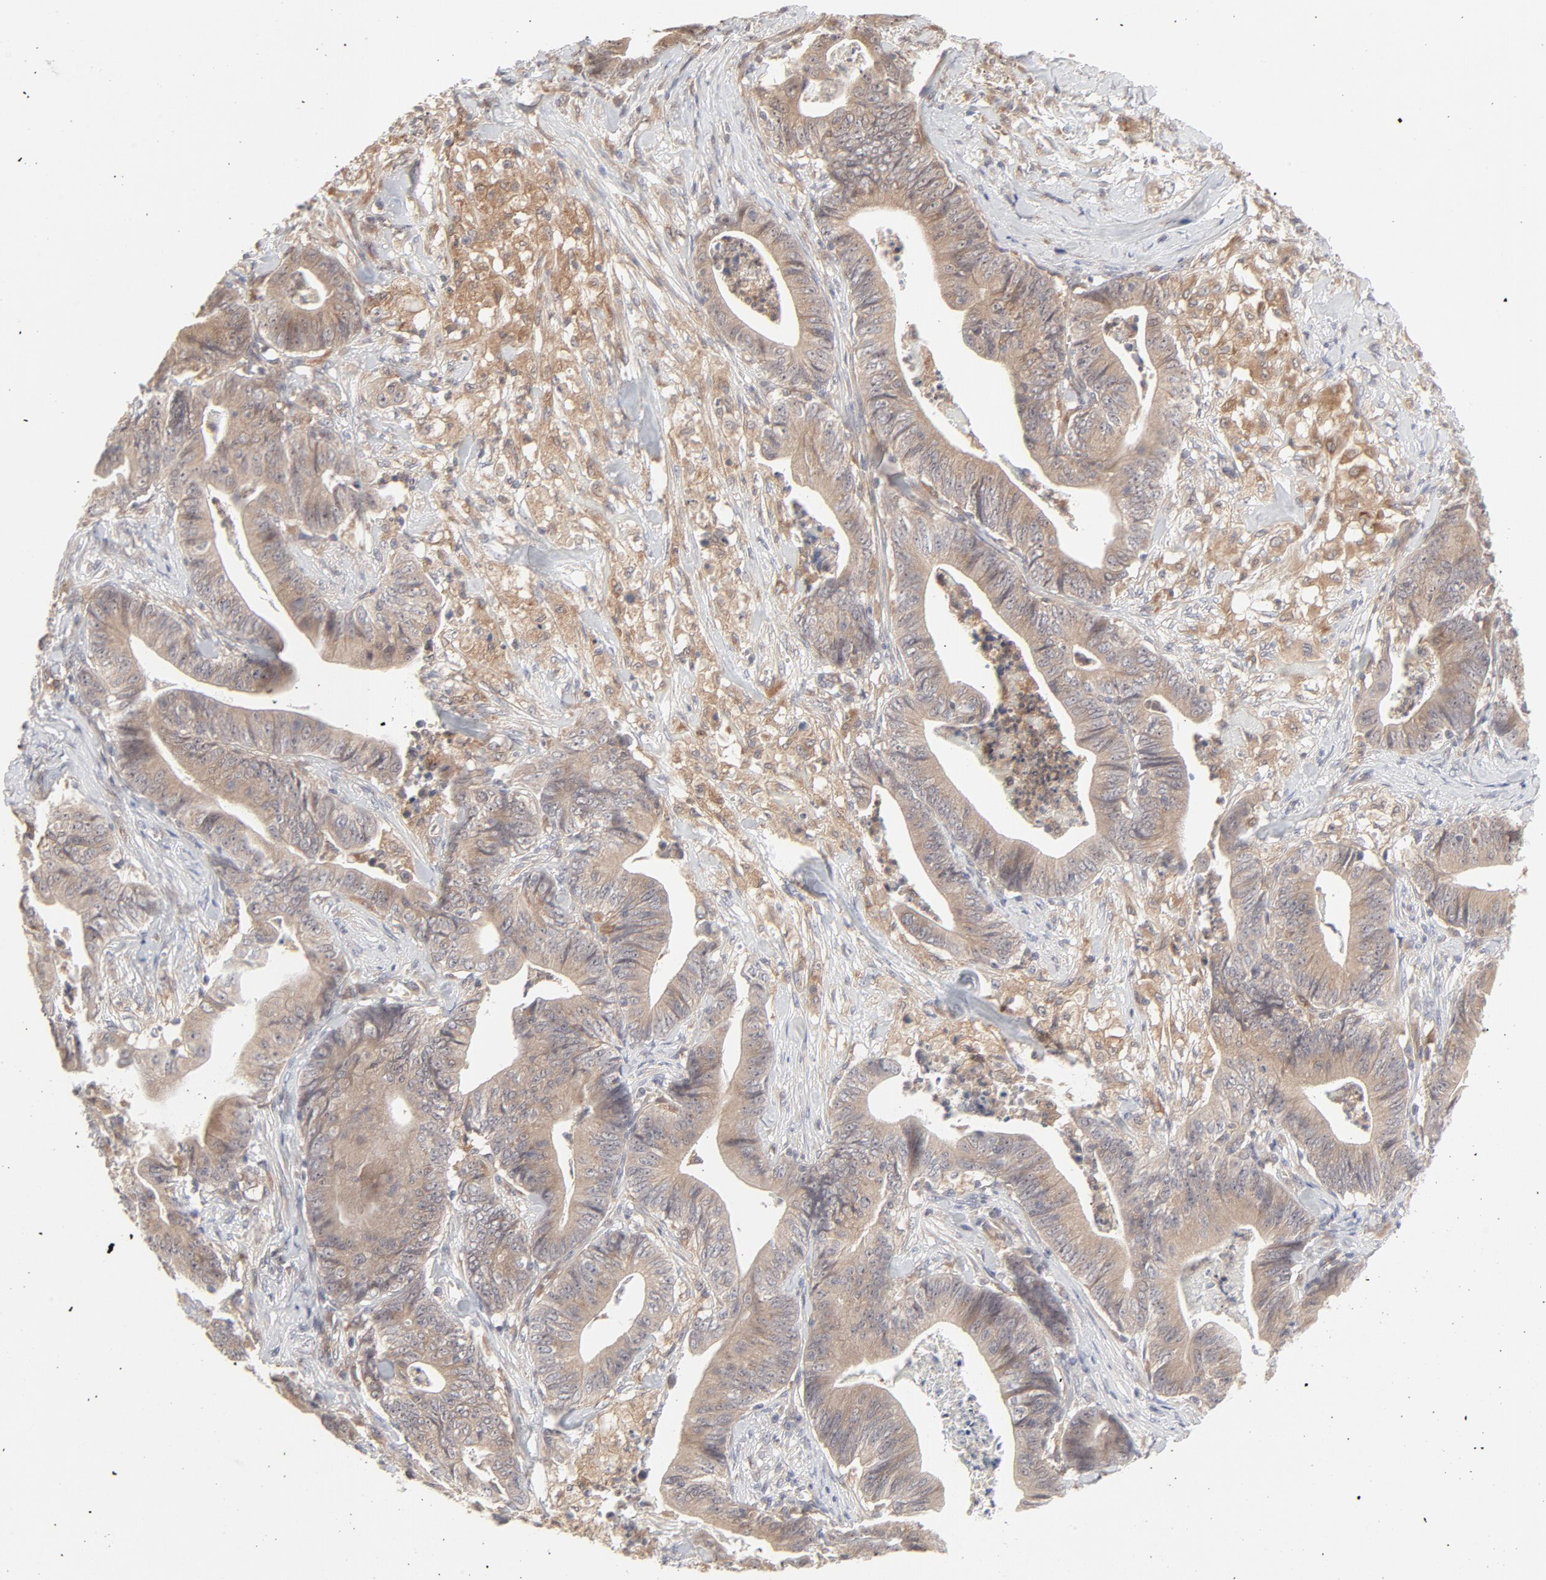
{"staining": {"intensity": "moderate", "quantity": ">75%", "location": "cytoplasmic/membranous"}, "tissue": "stomach cancer", "cell_type": "Tumor cells", "image_type": "cancer", "snomed": [{"axis": "morphology", "description": "Adenocarcinoma, NOS"}, {"axis": "topography", "description": "Stomach, lower"}], "caption": "Tumor cells show moderate cytoplasmic/membranous positivity in approximately >75% of cells in stomach cancer (adenocarcinoma). Nuclei are stained in blue.", "gene": "RAB5C", "patient": {"sex": "female", "age": 86}}